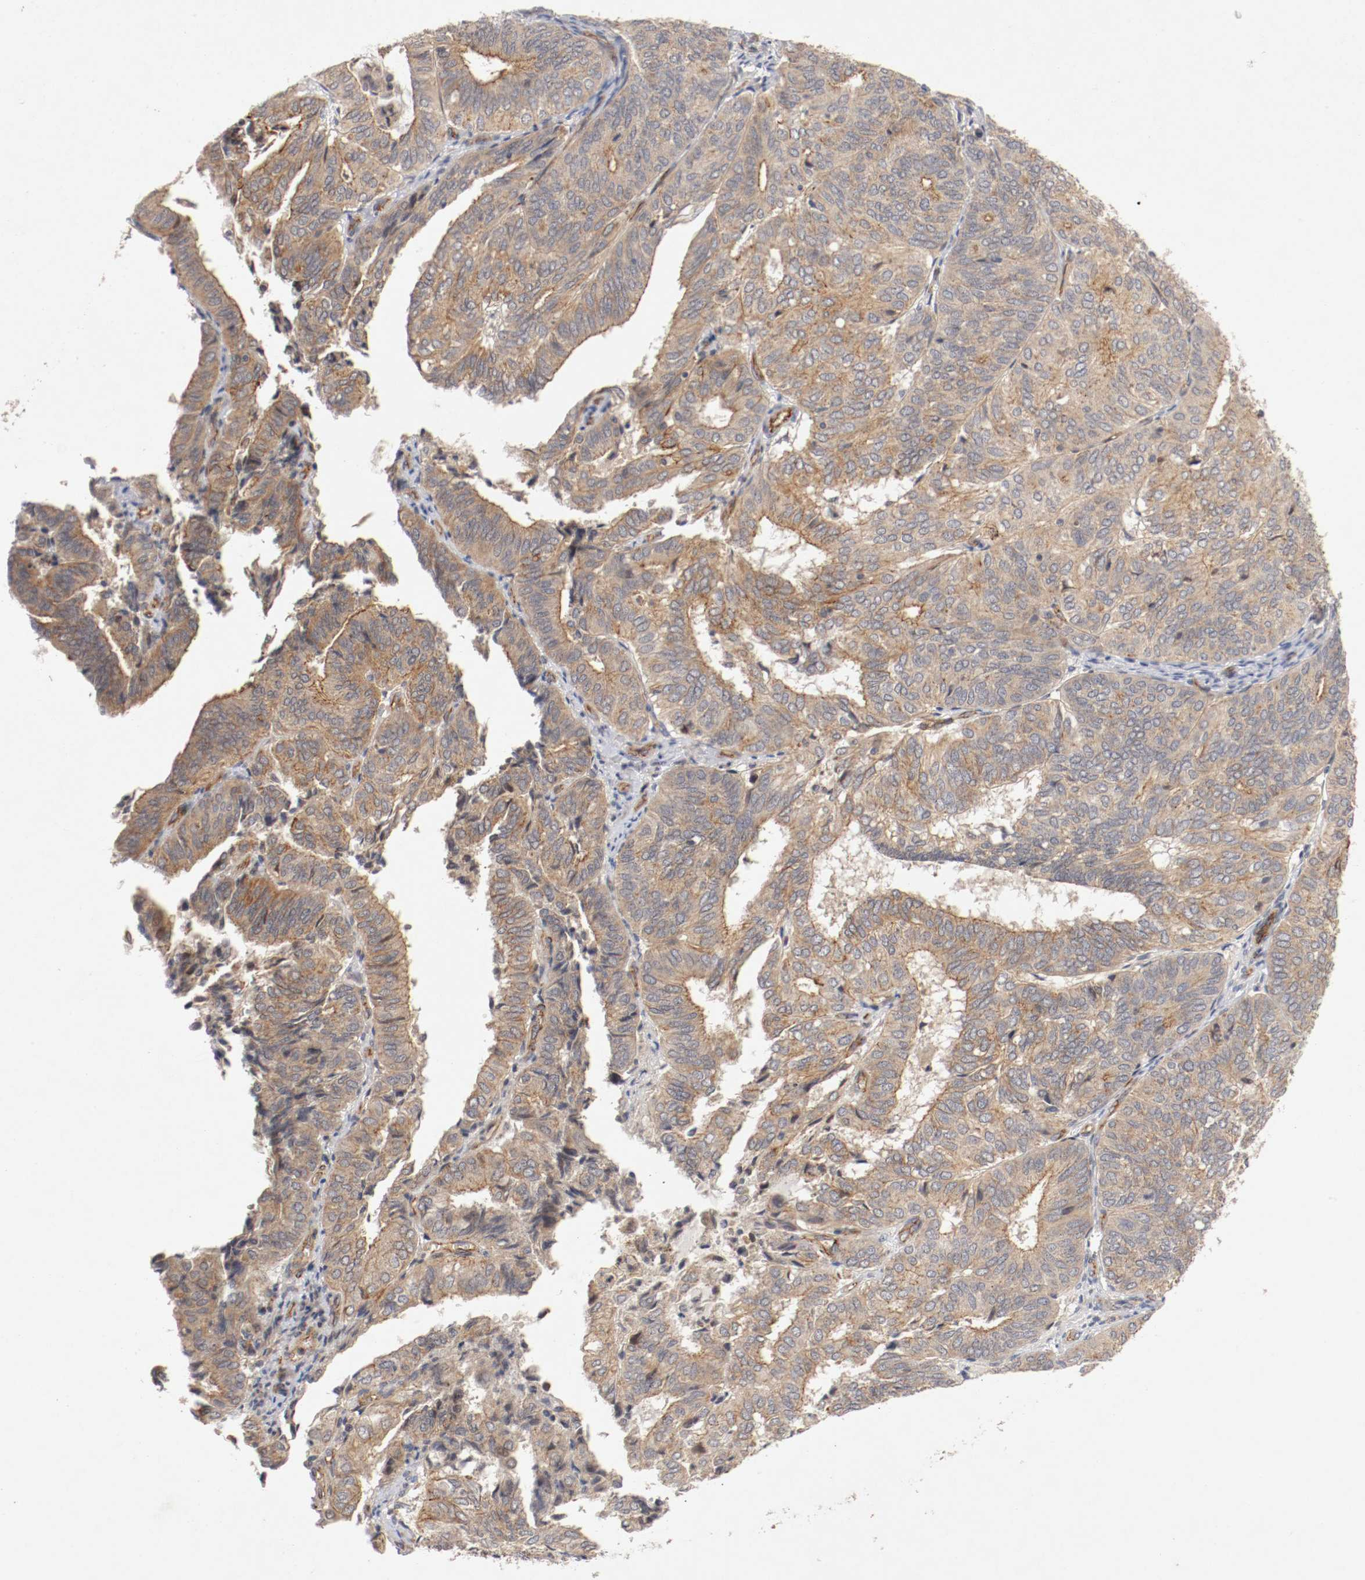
{"staining": {"intensity": "weak", "quantity": "25%-75%", "location": "cytoplasmic/membranous"}, "tissue": "endometrial cancer", "cell_type": "Tumor cells", "image_type": "cancer", "snomed": [{"axis": "morphology", "description": "Adenocarcinoma, NOS"}, {"axis": "topography", "description": "Uterus"}], "caption": "High-power microscopy captured an immunohistochemistry (IHC) micrograph of endometrial adenocarcinoma, revealing weak cytoplasmic/membranous positivity in approximately 25%-75% of tumor cells.", "gene": "TYK2", "patient": {"sex": "female", "age": 60}}